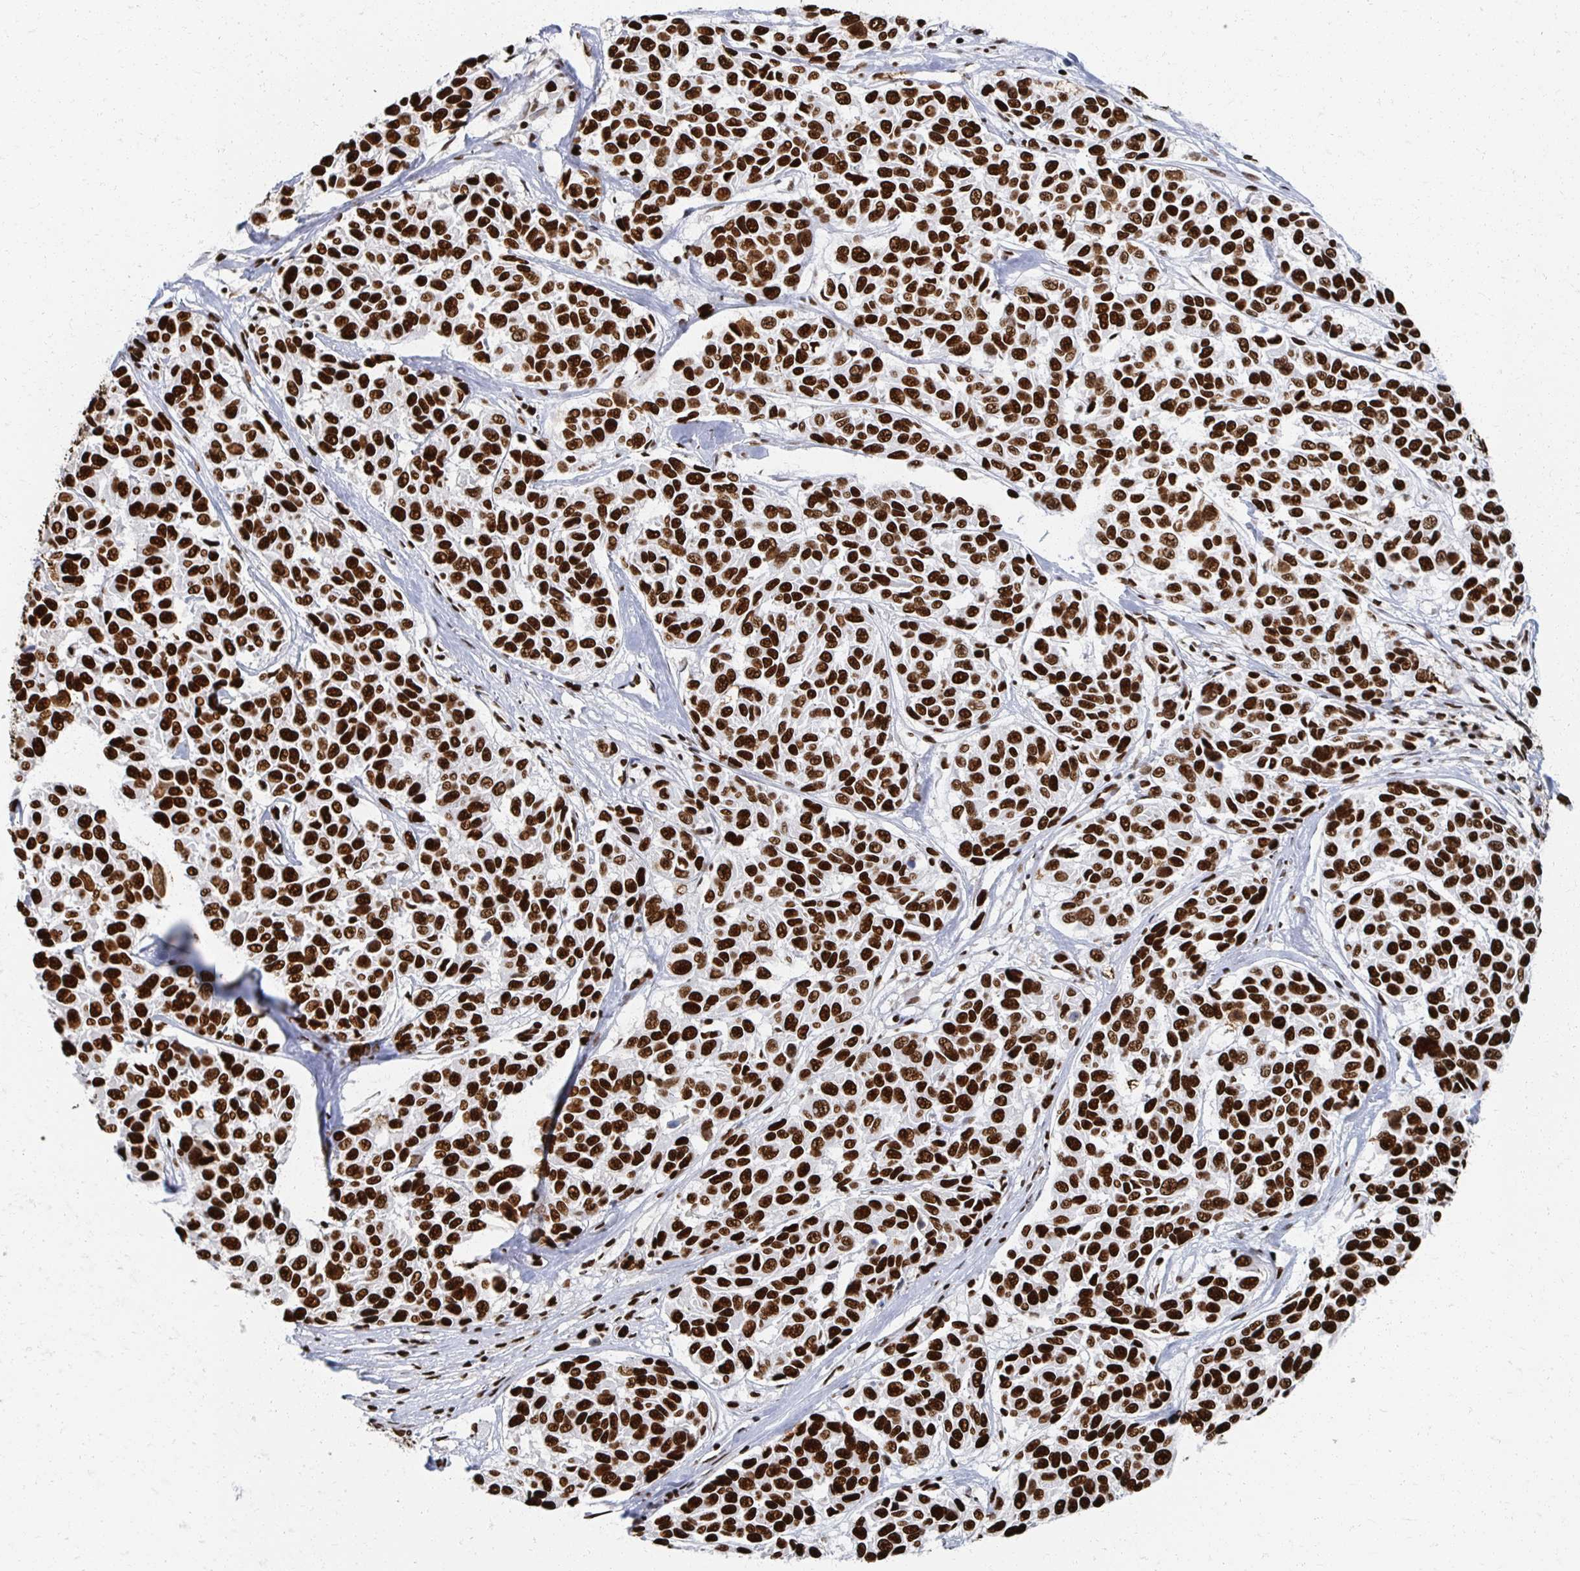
{"staining": {"intensity": "strong", "quantity": ">75%", "location": "nuclear"}, "tissue": "melanoma", "cell_type": "Tumor cells", "image_type": "cancer", "snomed": [{"axis": "morphology", "description": "Malignant melanoma, NOS"}, {"axis": "topography", "description": "Skin"}], "caption": "IHC histopathology image of malignant melanoma stained for a protein (brown), which demonstrates high levels of strong nuclear expression in about >75% of tumor cells.", "gene": "RBBP7", "patient": {"sex": "female", "age": 66}}